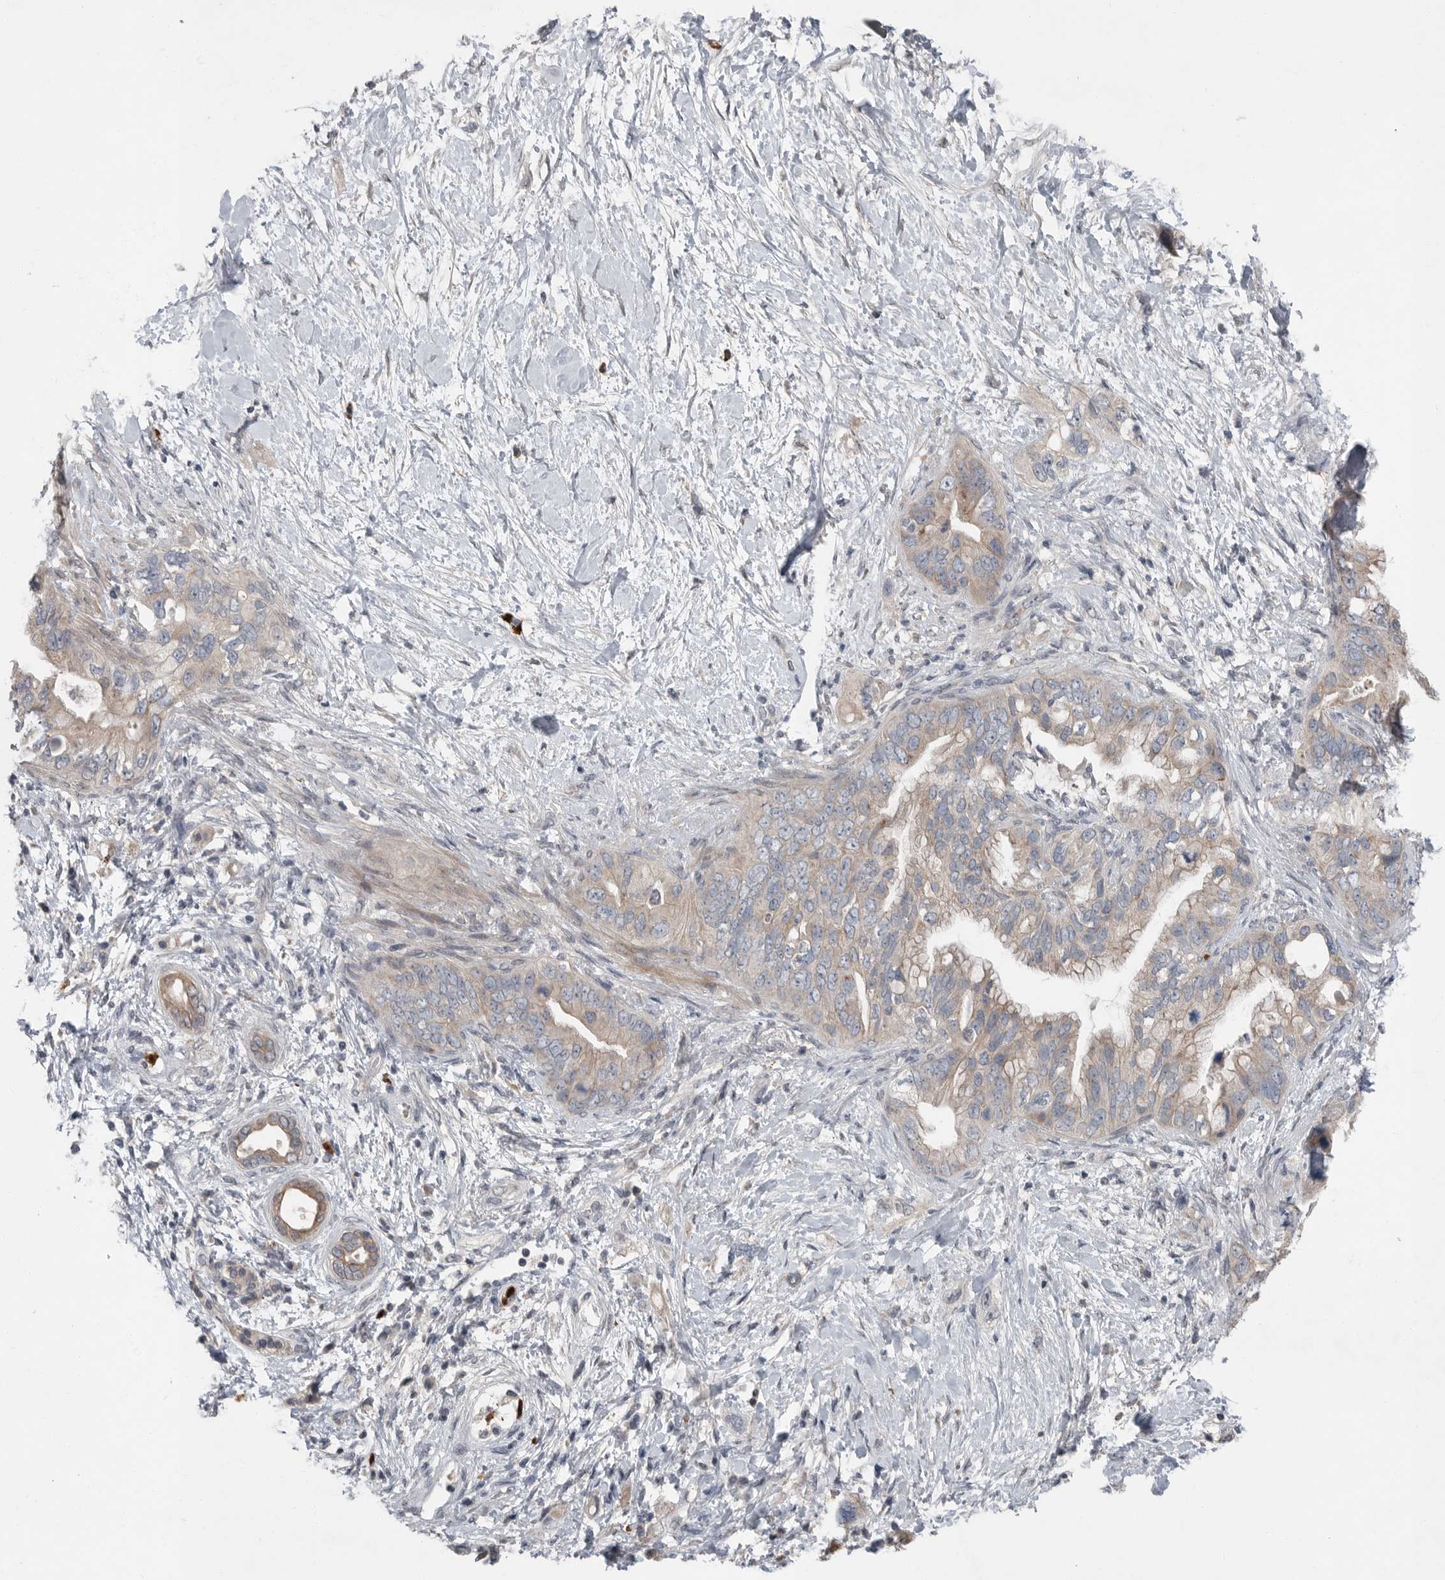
{"staining": {"intensity": "weak", "quantity": ">75%", "location": "cytoplasmic/membranous"}, "tissue": "pancreatic cancer", "cell_type": "Tumor cells", "image_type": "cancer", "snomed": [{"axis": "morphology", "description": "Adenocarcinoma, NOS"}, {"axis": "topography", "description": "Pancreas"}], "caption": "Immunohistochemical staining of human pancreatic adenocarcinoma exhibits low levels of weak cytoplasmic/membranous protein expression in approximately >75% of tumor cells. (IHC, brightfield microscopy, high magnification).", "gene": "SCP2", "patient": {"sex": "female", "age": 56}}